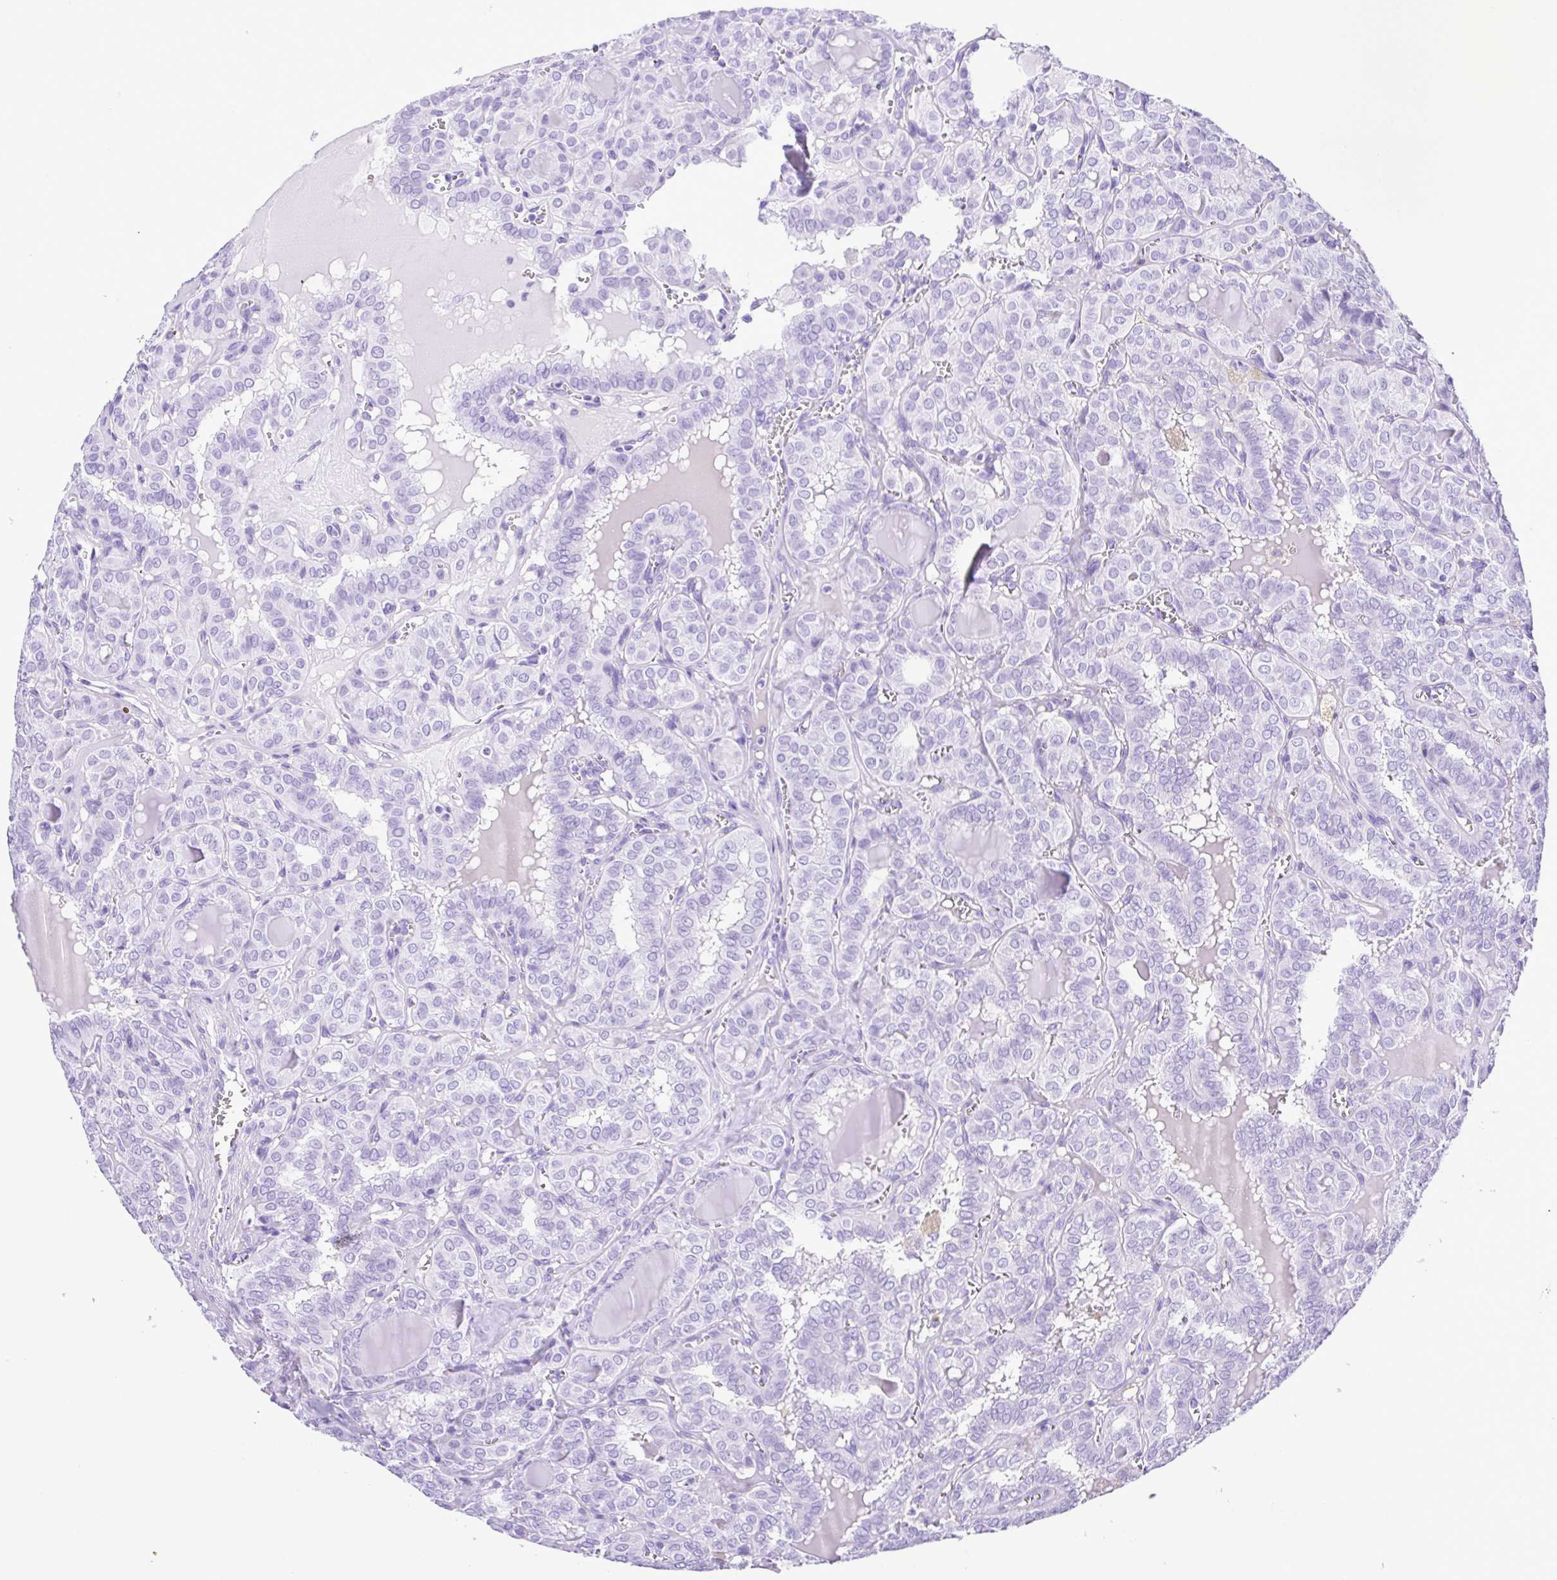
{"staining": {"intensity": "negative", "quantity": "none", "location": "none"}, "tissue": "thyroid cancer", "cell_type": "Tumor cells", "image_type": "cancer", "snomed": [{"axis": "morphology", "description": "Papillary adenocarcinoma, NOS"}, {"axis": "topography", "description": "Thyroid gland"}], "caption": "A micrograph of human papillary adenocarcinoma (thyroid) is negative for staining in tumor cells.", "gene": "SYT1", "patient": {"sex": "female", "age": 41}}